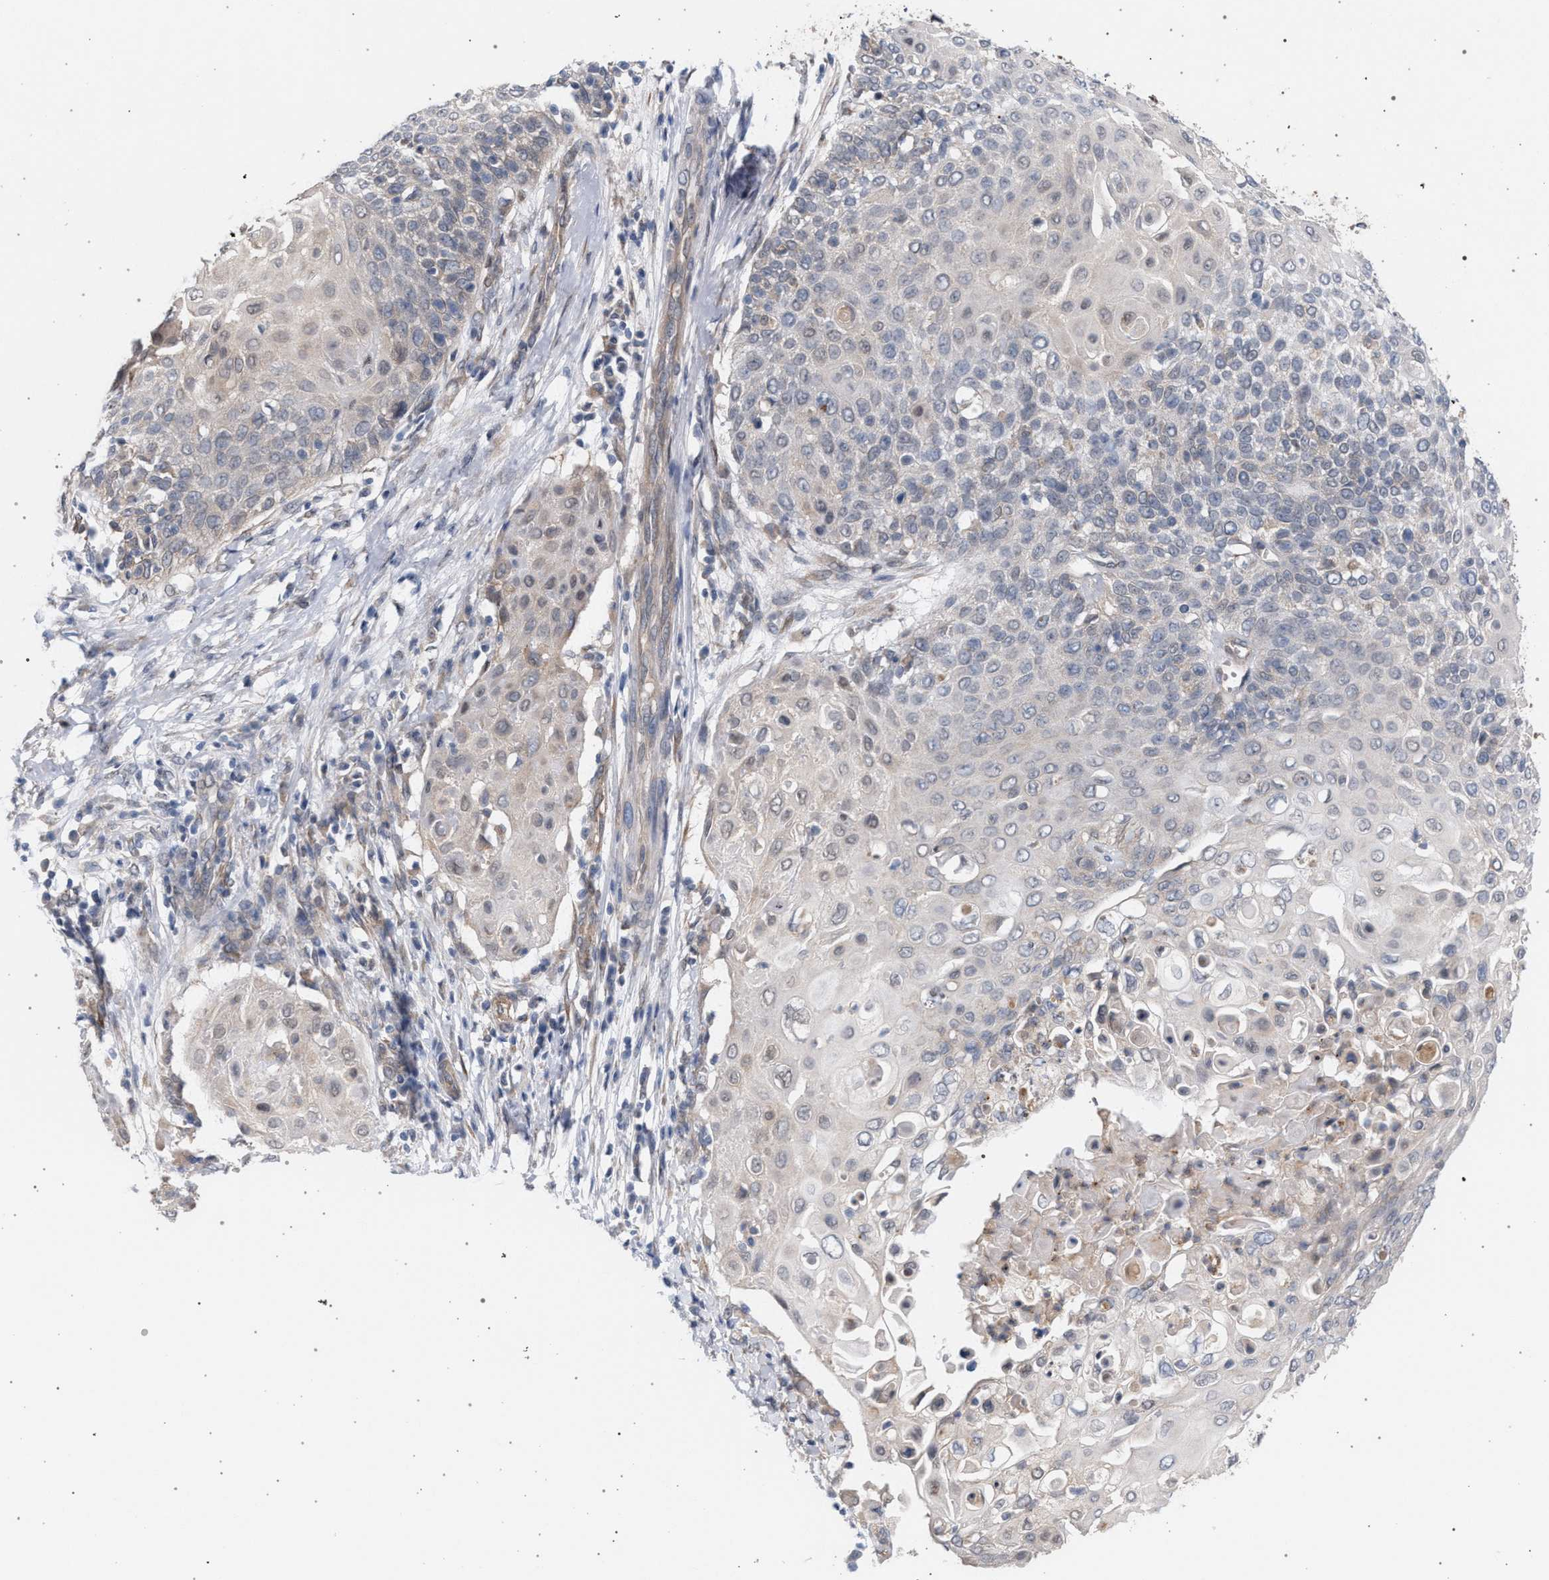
{"staining": {"intensity": "negative", "quantity": "none", "location": "none"}, "tissue": "cervical cancer", "cell_type": "Tumor cells", "image_type": "cancer", "snomed": [{"axis": "morphology", "description": "Squamous cell carcinoma, NOS"}, {"axis": "topography", "description": "Cervix"}], "caption": "Tumor cells show no significant protein staining in cervical squamous cell carcinoma. (Stains: DAB immunohistochemistry with hematoxylin counter stain, Microscopy: brightfield microscopy at high magnification).", "gene": "ARPC5L", "patient": {"sex": "female", "age": 39}}